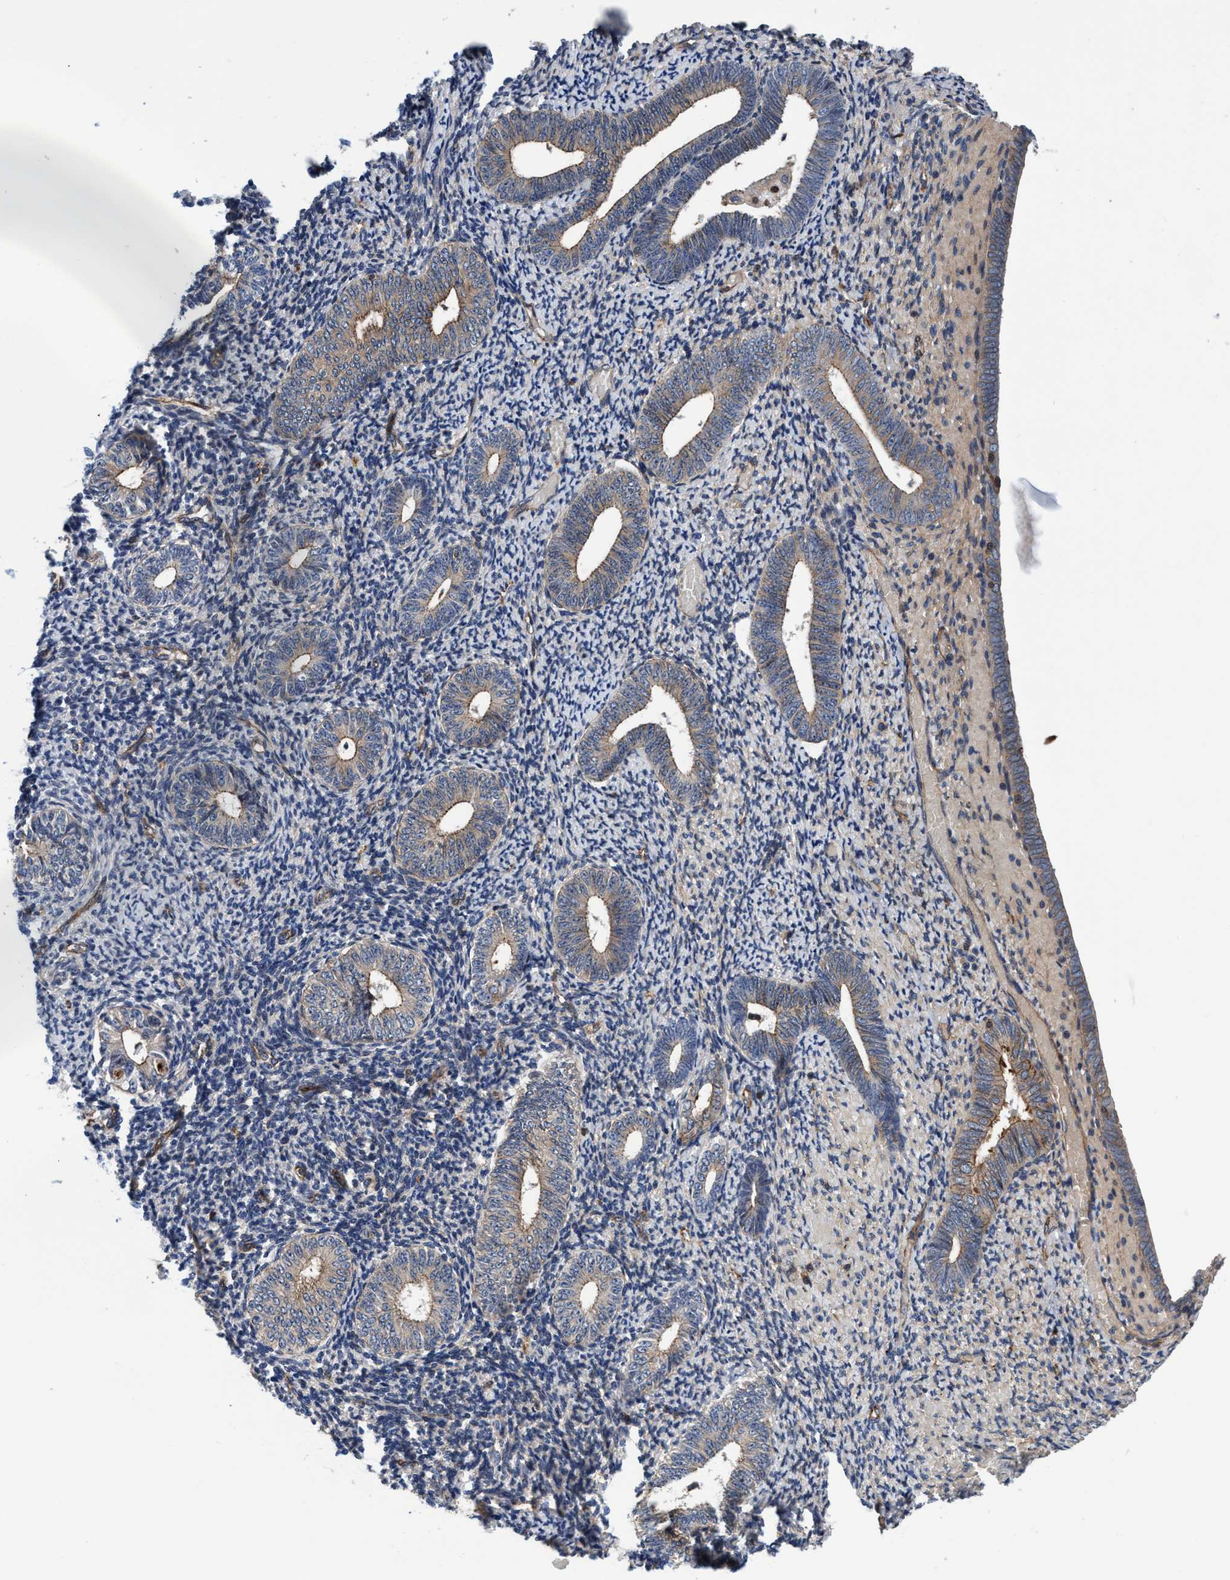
{"staining": {"intensity": "moderate", "quantity": "<25%", "location": "cytoplasmic/membranous"}, "tissue": "endometrium", "cell_type": "Cells in endometrial stroma", "image_type": "normal", "snomed": [{"axis": "morphology", "description": "Normal tissue, NOS"}, {"axis": "topography", "description": "Endometrium"}], "caption": "Normal endometrium shows moderate cytoplasmic/membranous expression in approximately <25% of cells in endometrial stroma.", "gene": "MCM3AP", "patient": {"sex": "female", "age": 66}}